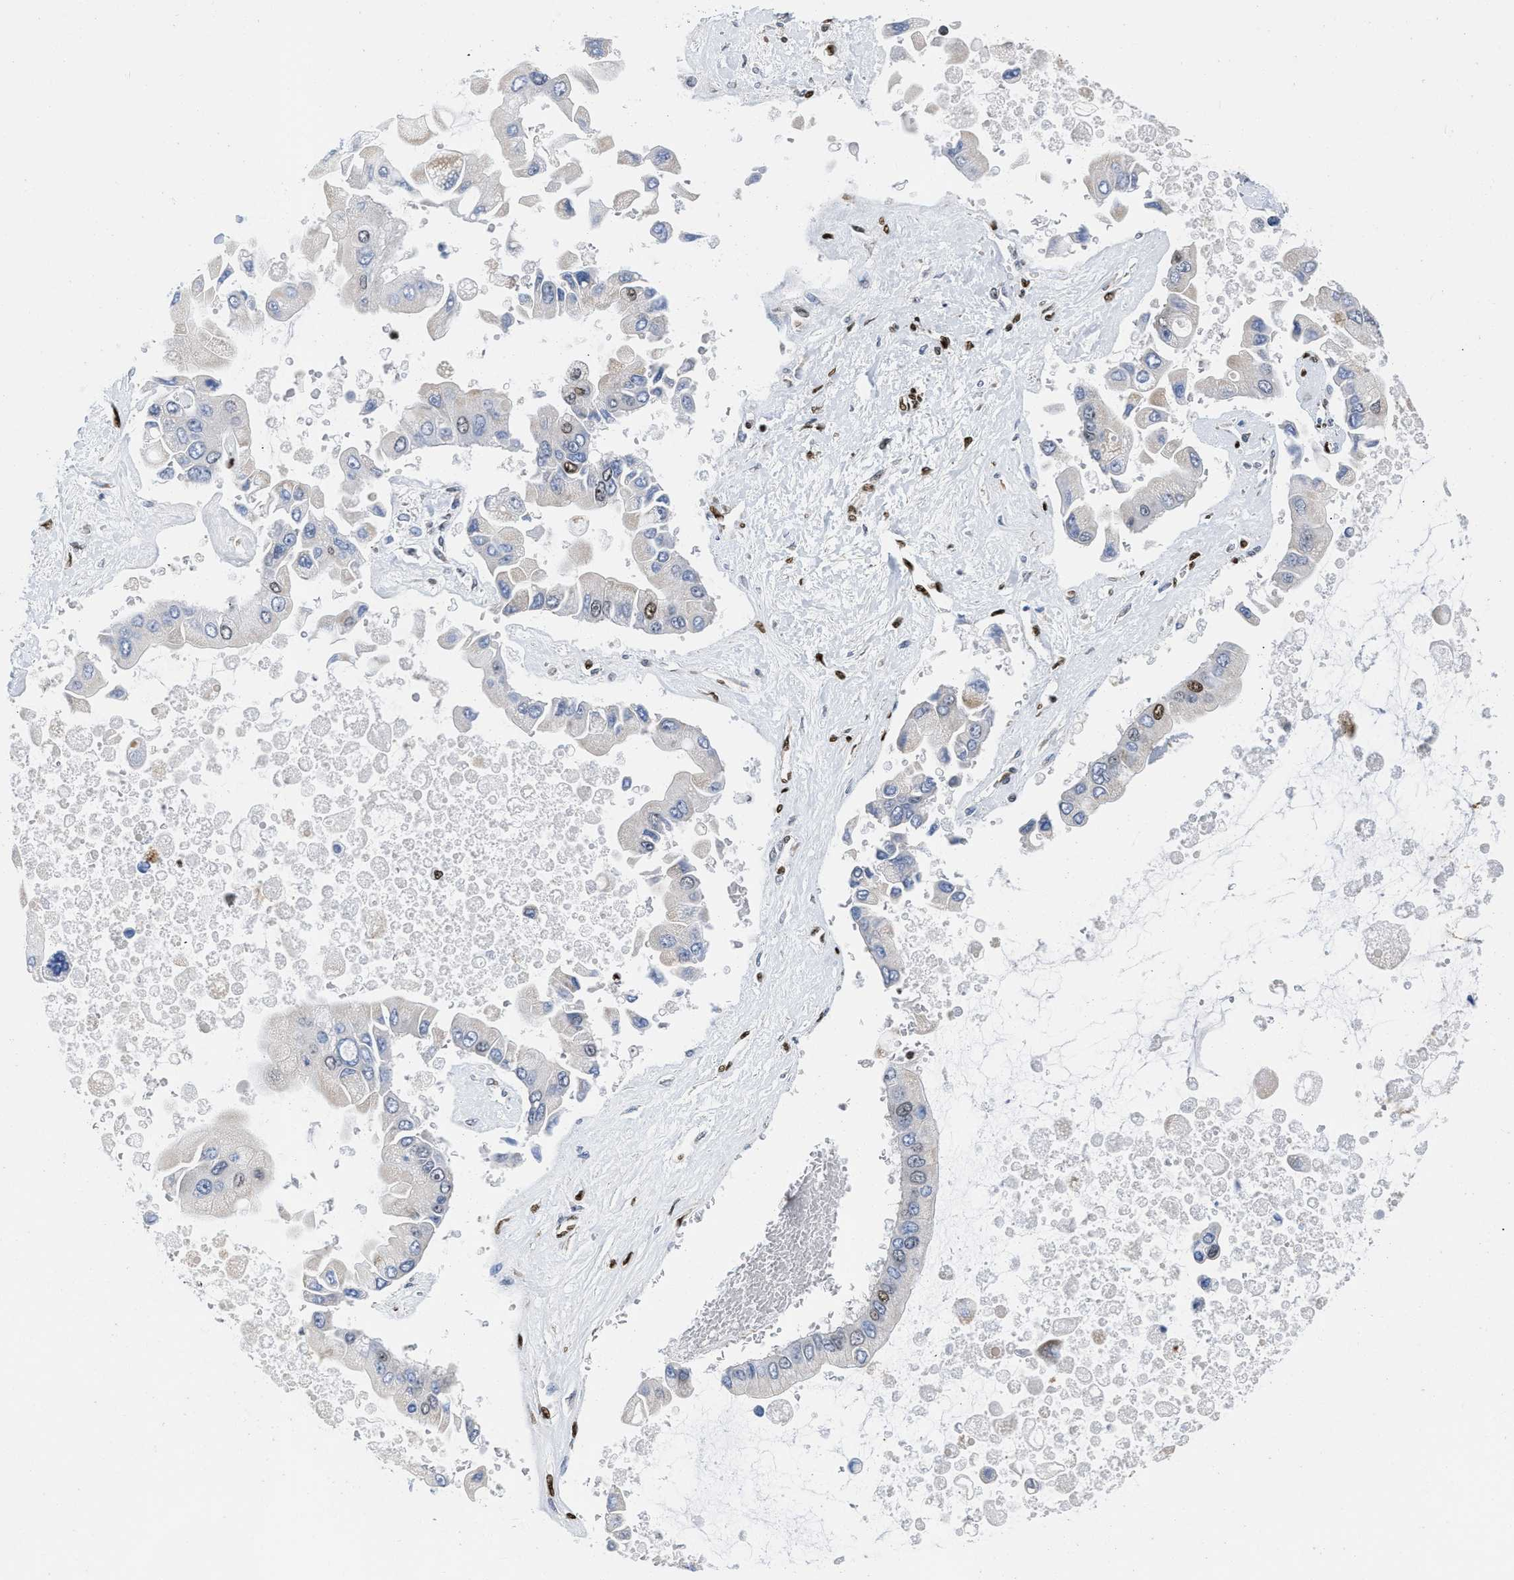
{"staining": {"intensity": "moderate", "quantity": "<25%", "location": "nuclear"}, "tissue": "liver cancer", "cell_type": "Tumor cells", "image_type": "cancer", "snomed": [{"axis": "morphology", "description": "Cholangiocarcinoma"}, {"axis": "topography", "description": "Liver"}], "caption": "Liver cholangiocarcinoma stained for a protein demonstrates moderate nuclear positivity in tumor cells. (IHC, brightfield microscopy, high magnification).", "gene": "CREB1", "patient": {"sex": "male", "age": 50}}